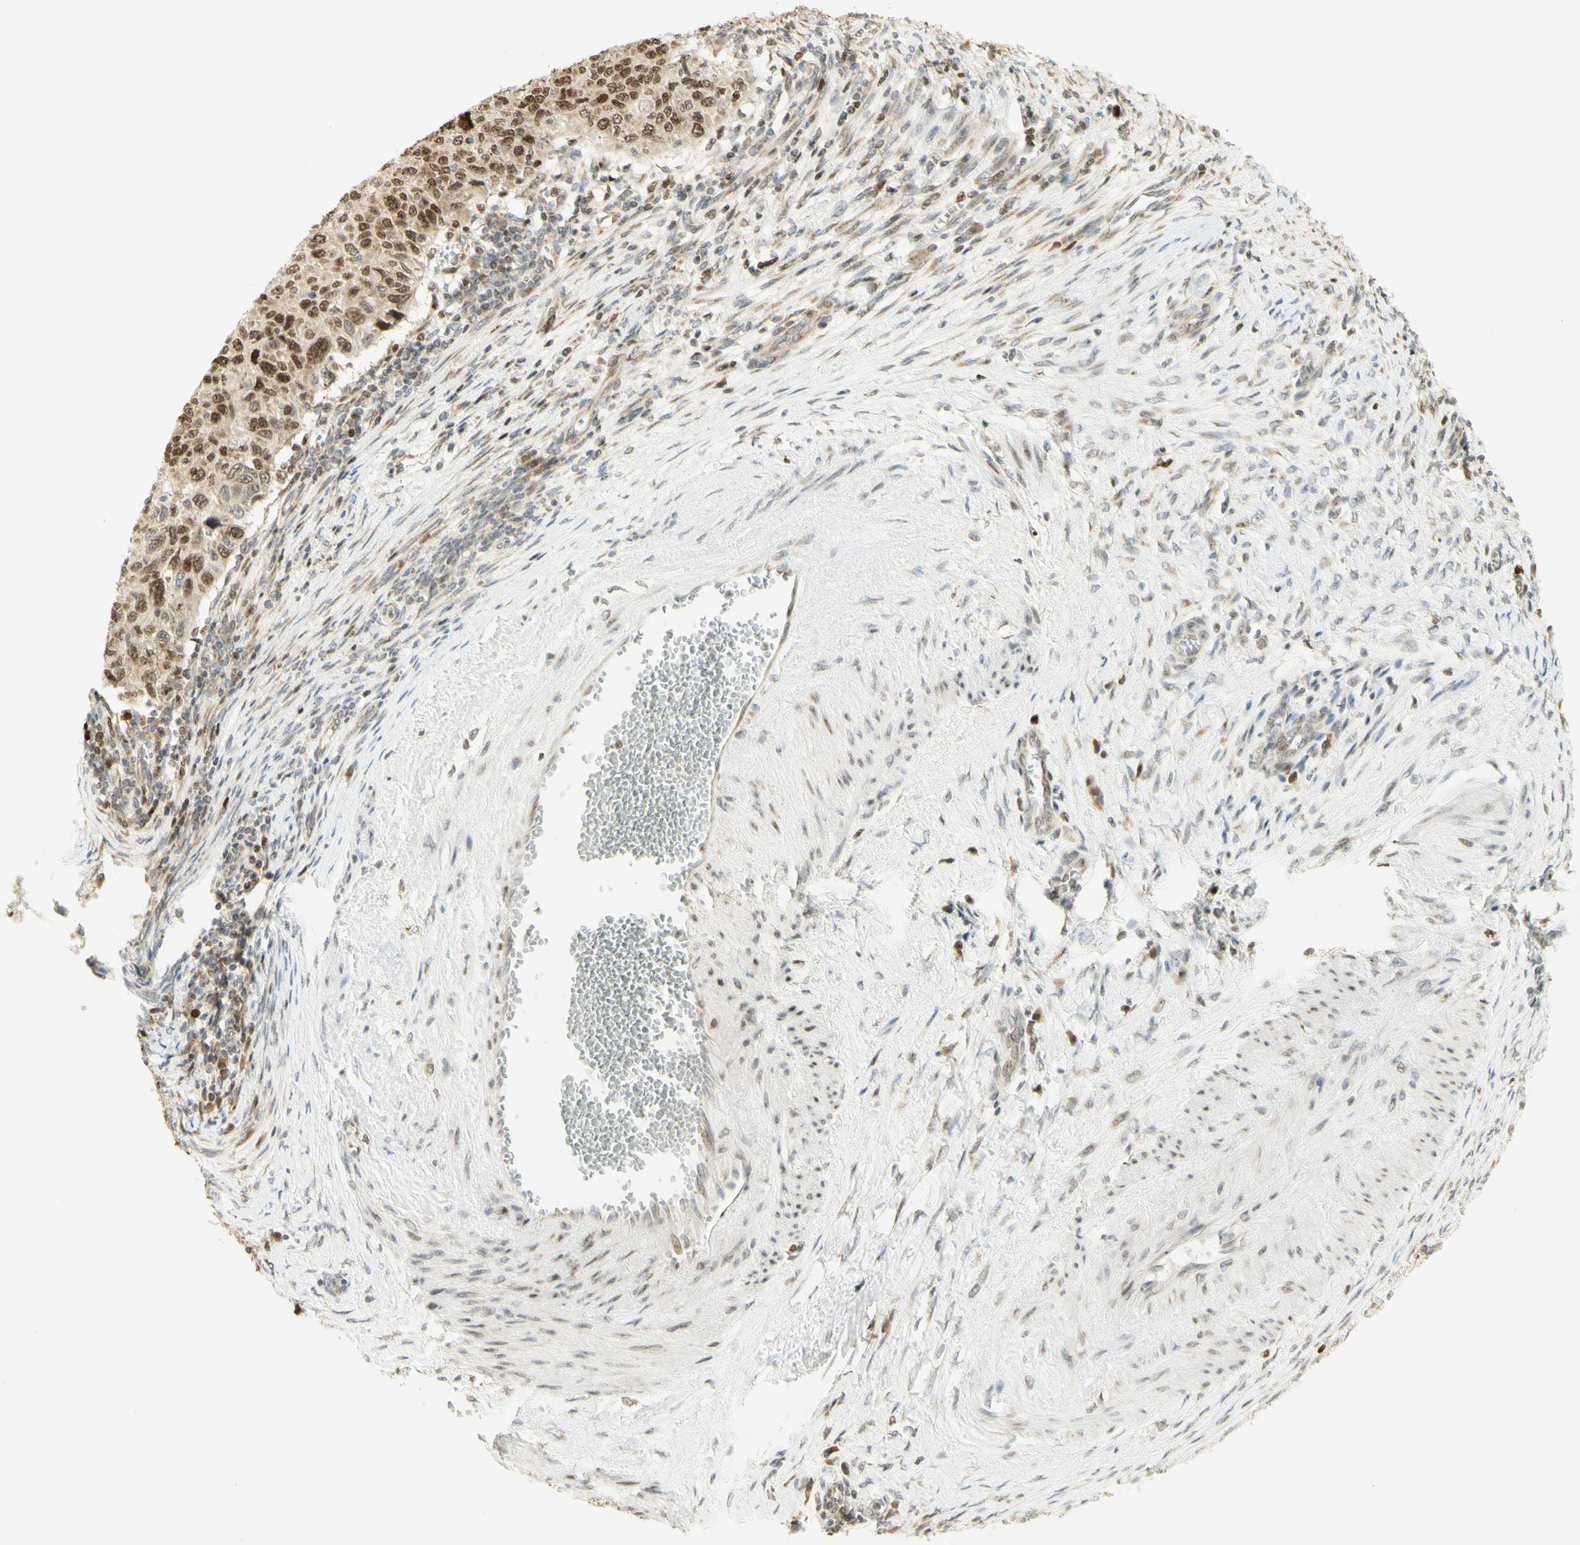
{"staining": {"intensity": "strong", "quantity": "25%-75%", "location": "cytoplasmic/membranous,nuclear"}, "tissue": "cervical cancer", "cell_type": "Tumor cells", "image_type": "cancer", "snomed": [{"axis": "morphology", "description": "Squamous cell carcinoma, NOS"}, {"axis": "topography", "description": "Cervix"}], "caption": "Cervical cancer (squamous cell carcinoma) stained for a protein reveals strong cytoplasmic/membranous and nuclear positivity in tumor cells.", "gene": "KIF11", "patient": {"sex": "female", "age": 70}}